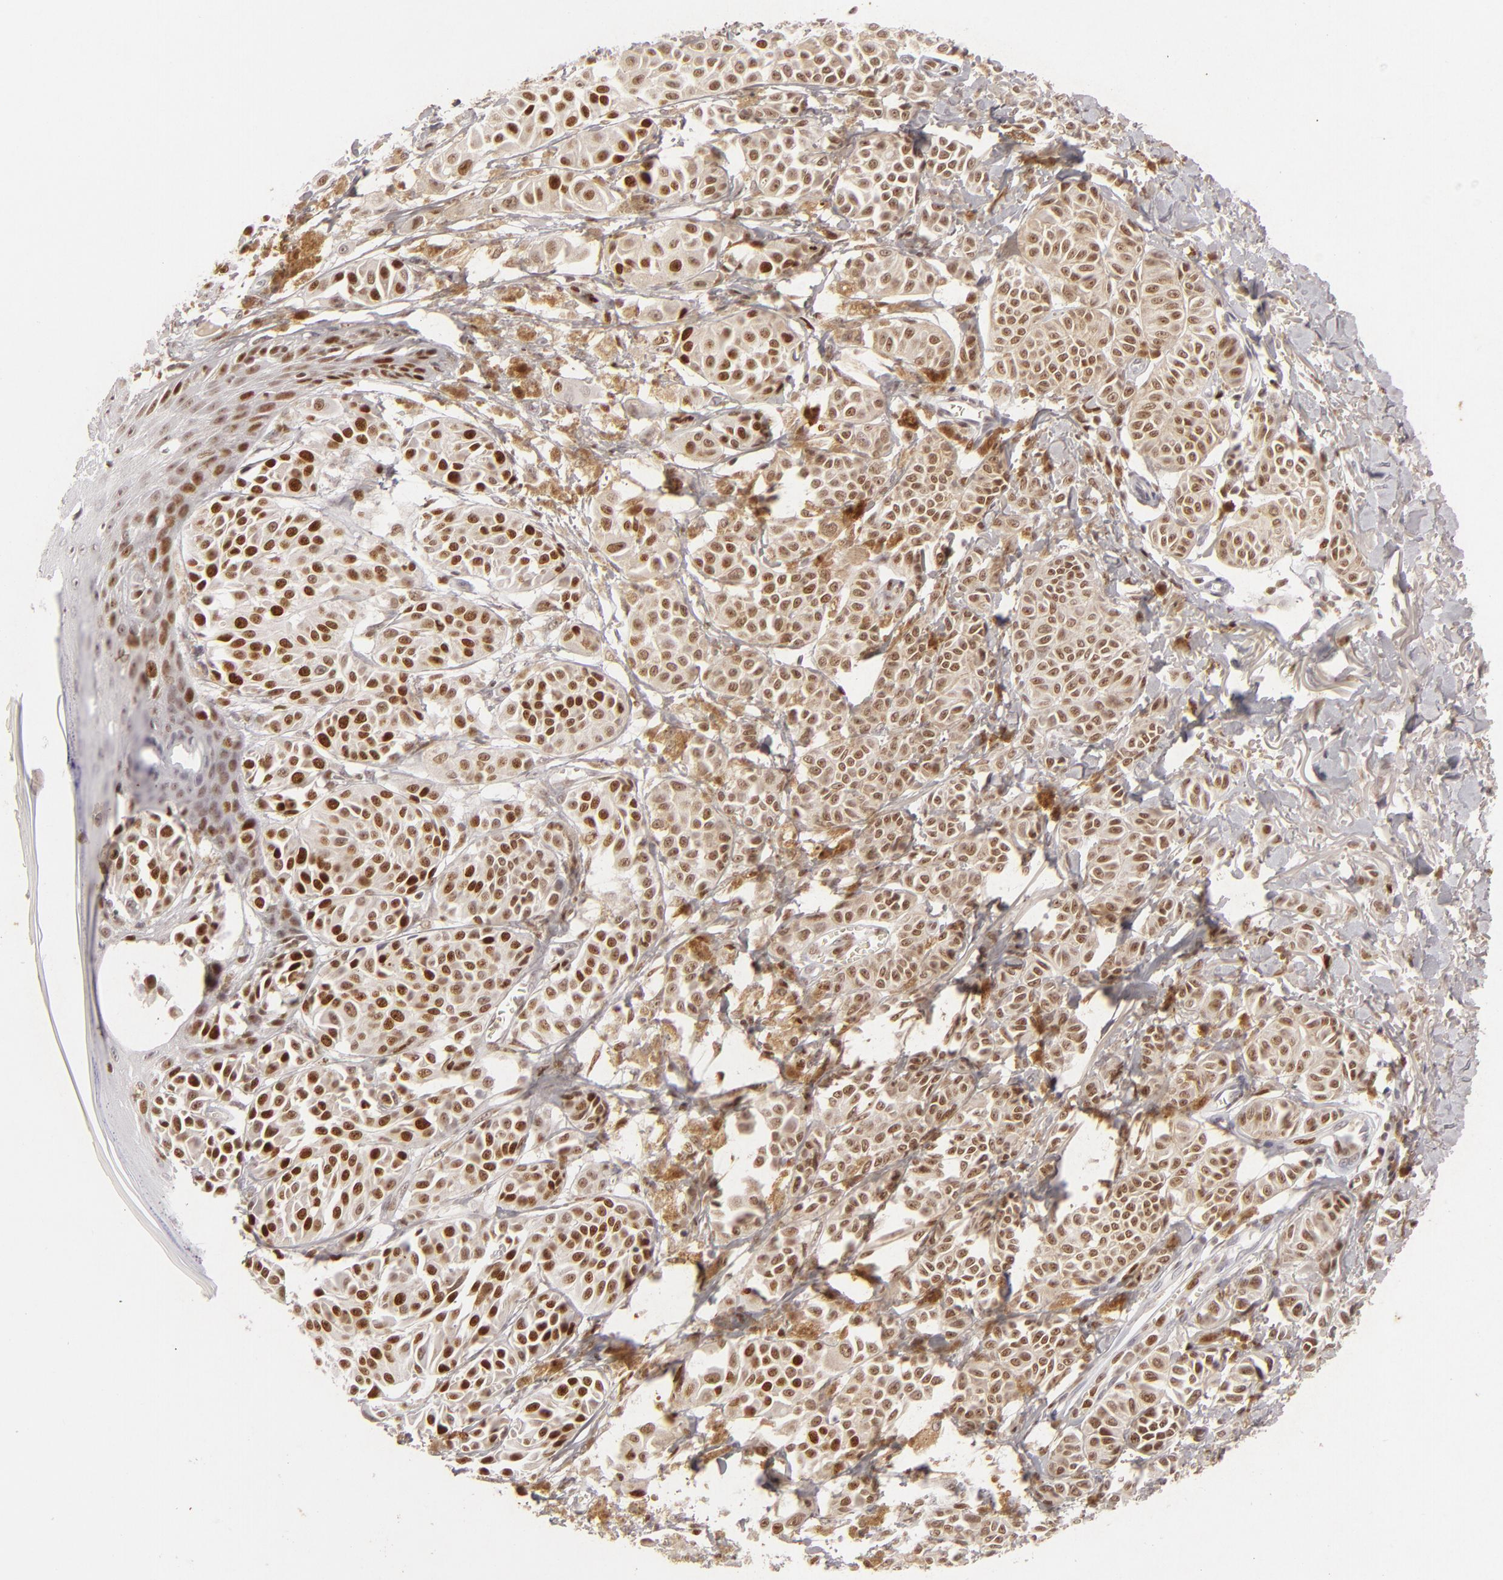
{"staining": {"intensity": "strong", "quantity": ">75%", "location": "nuclear"}, "tissue": "melanoma", "cell_type": "Tumor cells", "image_type": "cancer", "snomed": [{"axis": "morphology", "description": "Malignant melanoma, NOS"}, {"axis": "topography", "description": "Skin"}], "caption": "Tumor cells demonstrate strong nuclear positivity in approximately >75% of cells in melanoma. (DAB IHC with brightfield microscopy, high magnification).", "gene": "FEN1", "patient": {"sex": "male", "age": 76}}